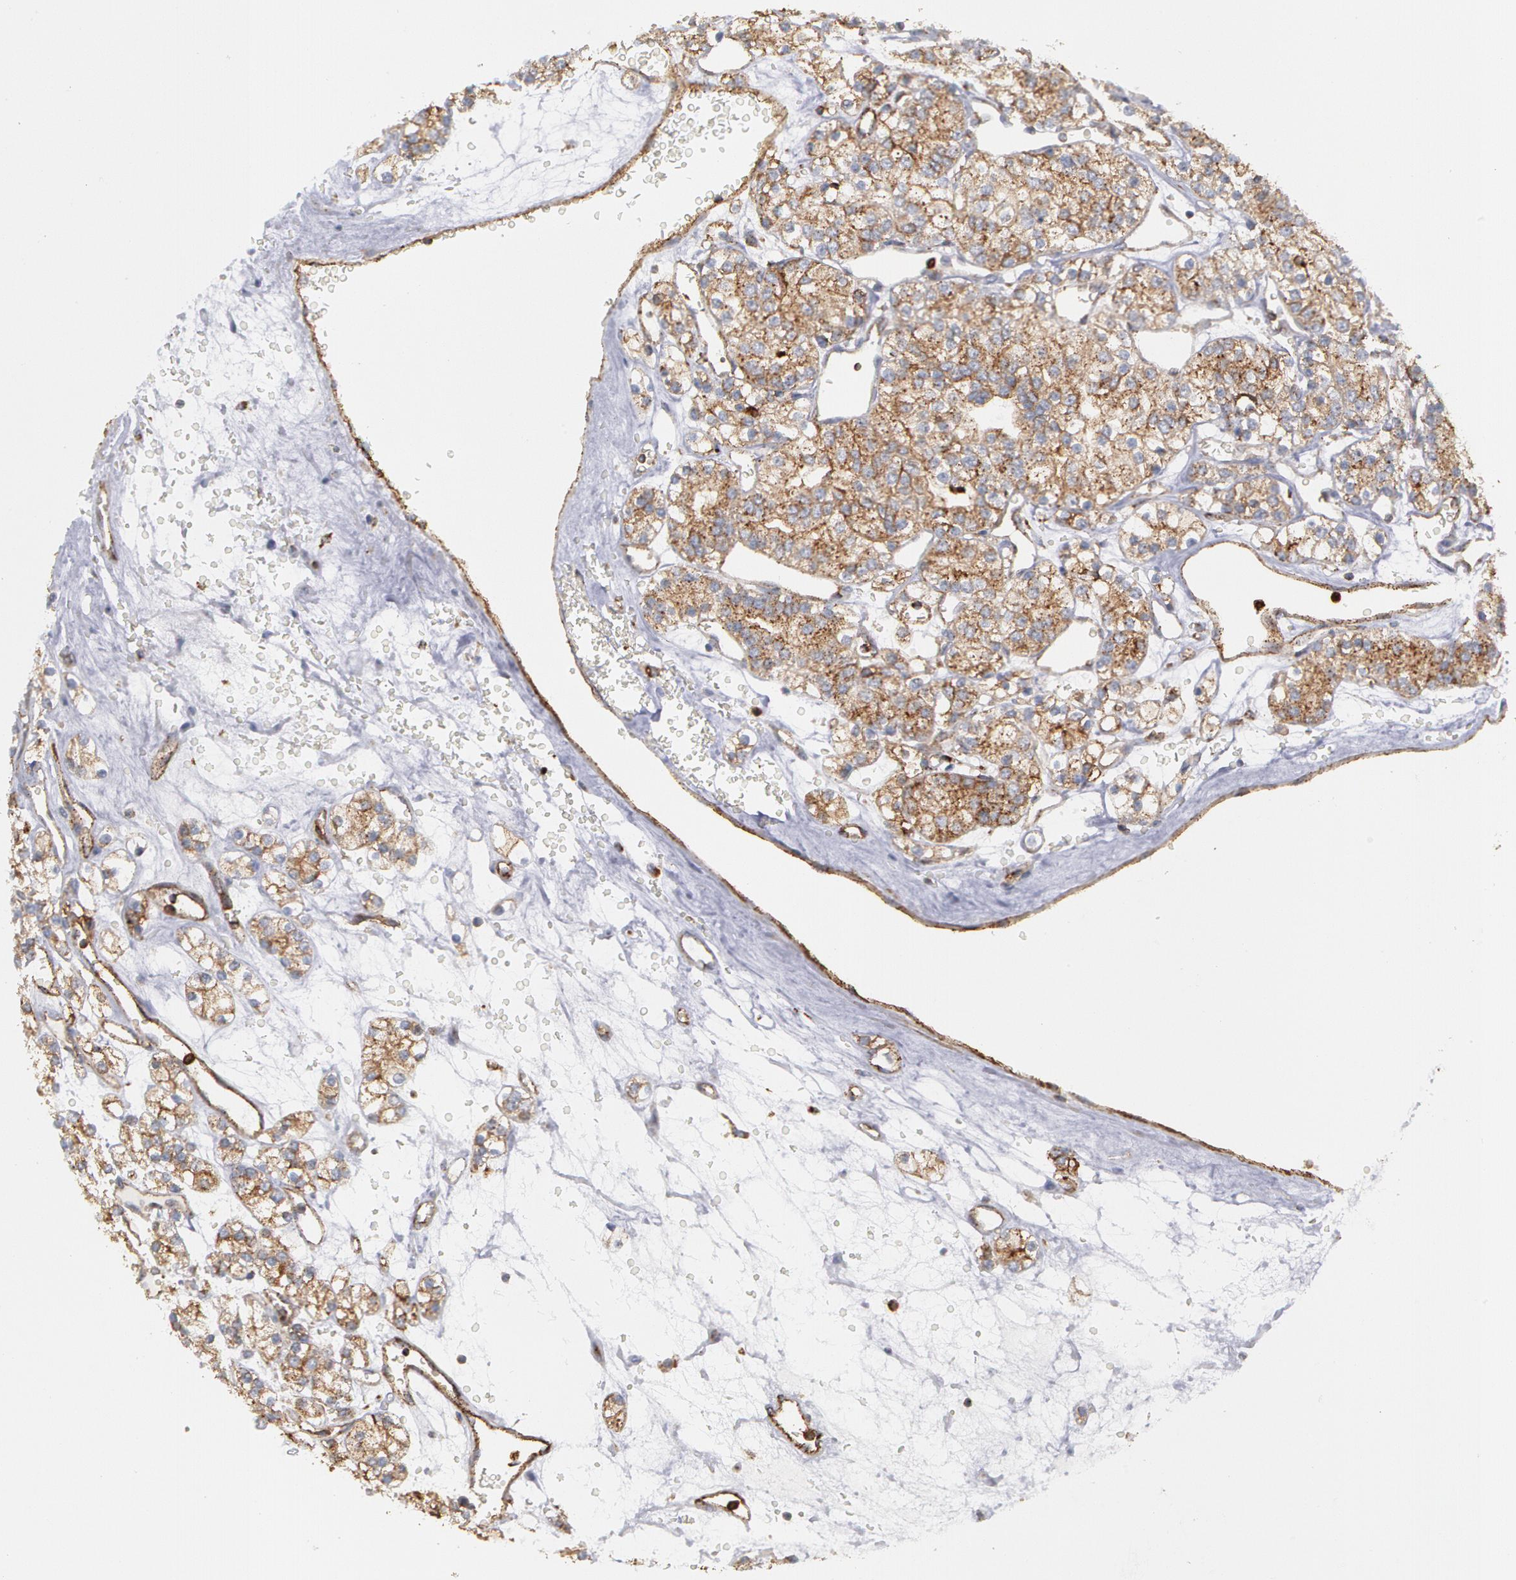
{"staining": {"intensity": "moderate", "quantity": ">75%", "location": "cytoplasmic/membranous"}, "tissue": "renal cancer", "cell_type": "Tumor cells", "image_type": "cancer", "snomed": [{"axis": "morphology", "description": "Adenocarcinoma, NOS"}, {"axis": "topography", "description": "Kidney"}], "caption": "Adenocarcinoma (renal) stained with immunohistochemistry (IHC) demonstrates moderate cytoplasmic/membranous staining in approximately >75% of tumor cells.", "gene": "FLOT2", "patient": {"sex": "female", "age": 62}}